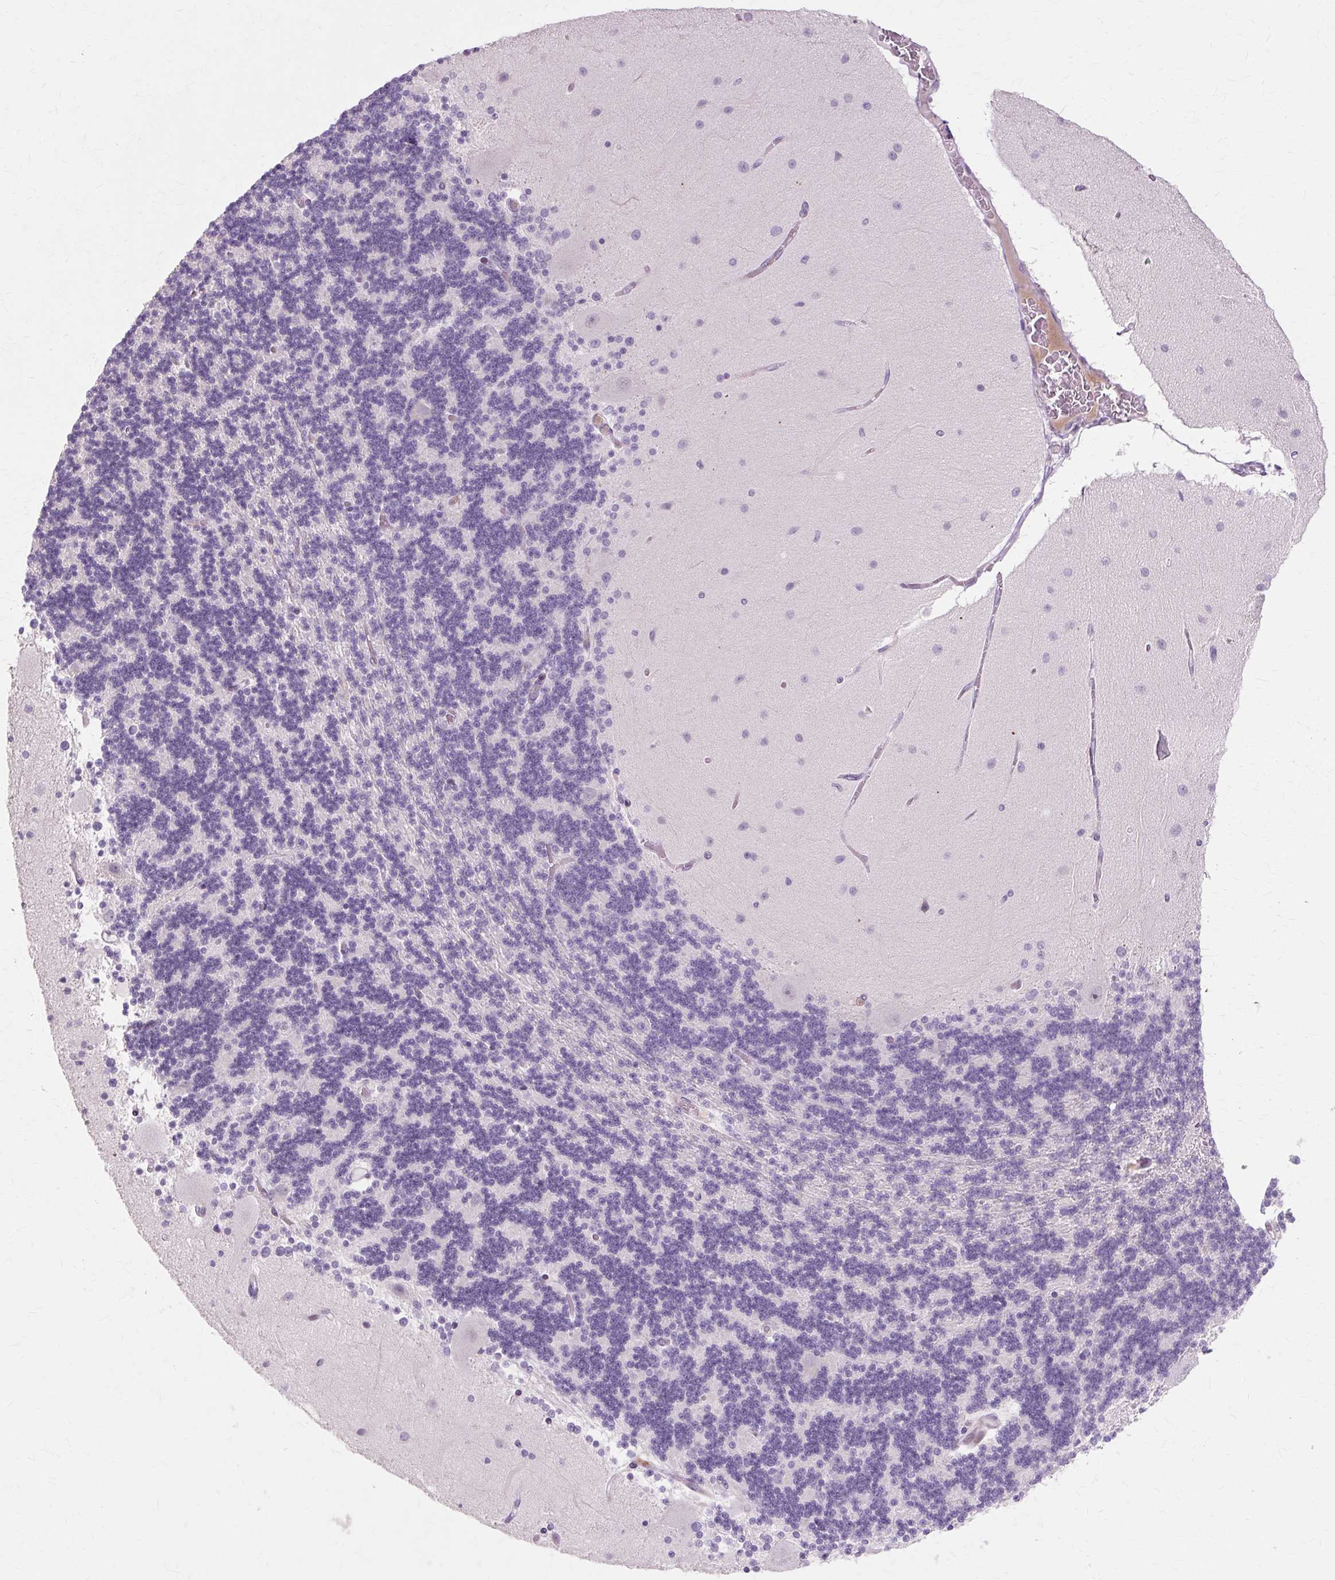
{"staining": {"intensity": "negative", "quantity": "none", "location": "none"}, "tissue": "cerebellum", "cell_type": "Cells in granular layer", "image_type": "normal", "snomed": [{"axis": "morphology", "description": "Normal tissue, NOS"}, {"axis": "topography", "description": "Cerebellum"}], "caption": "An immunohistochemistry (IHC) histopathology image of normal cerebellum is shown. There is no staining in cells in granular layer of cerebellum. (DAB (3,3'-diaminobenzidine) immunohistochemistry (IHC) visualized using brightfield microscopy, high magnification).", "gene": "IRX2", "patient": {"sex": "female", "age": 54}}